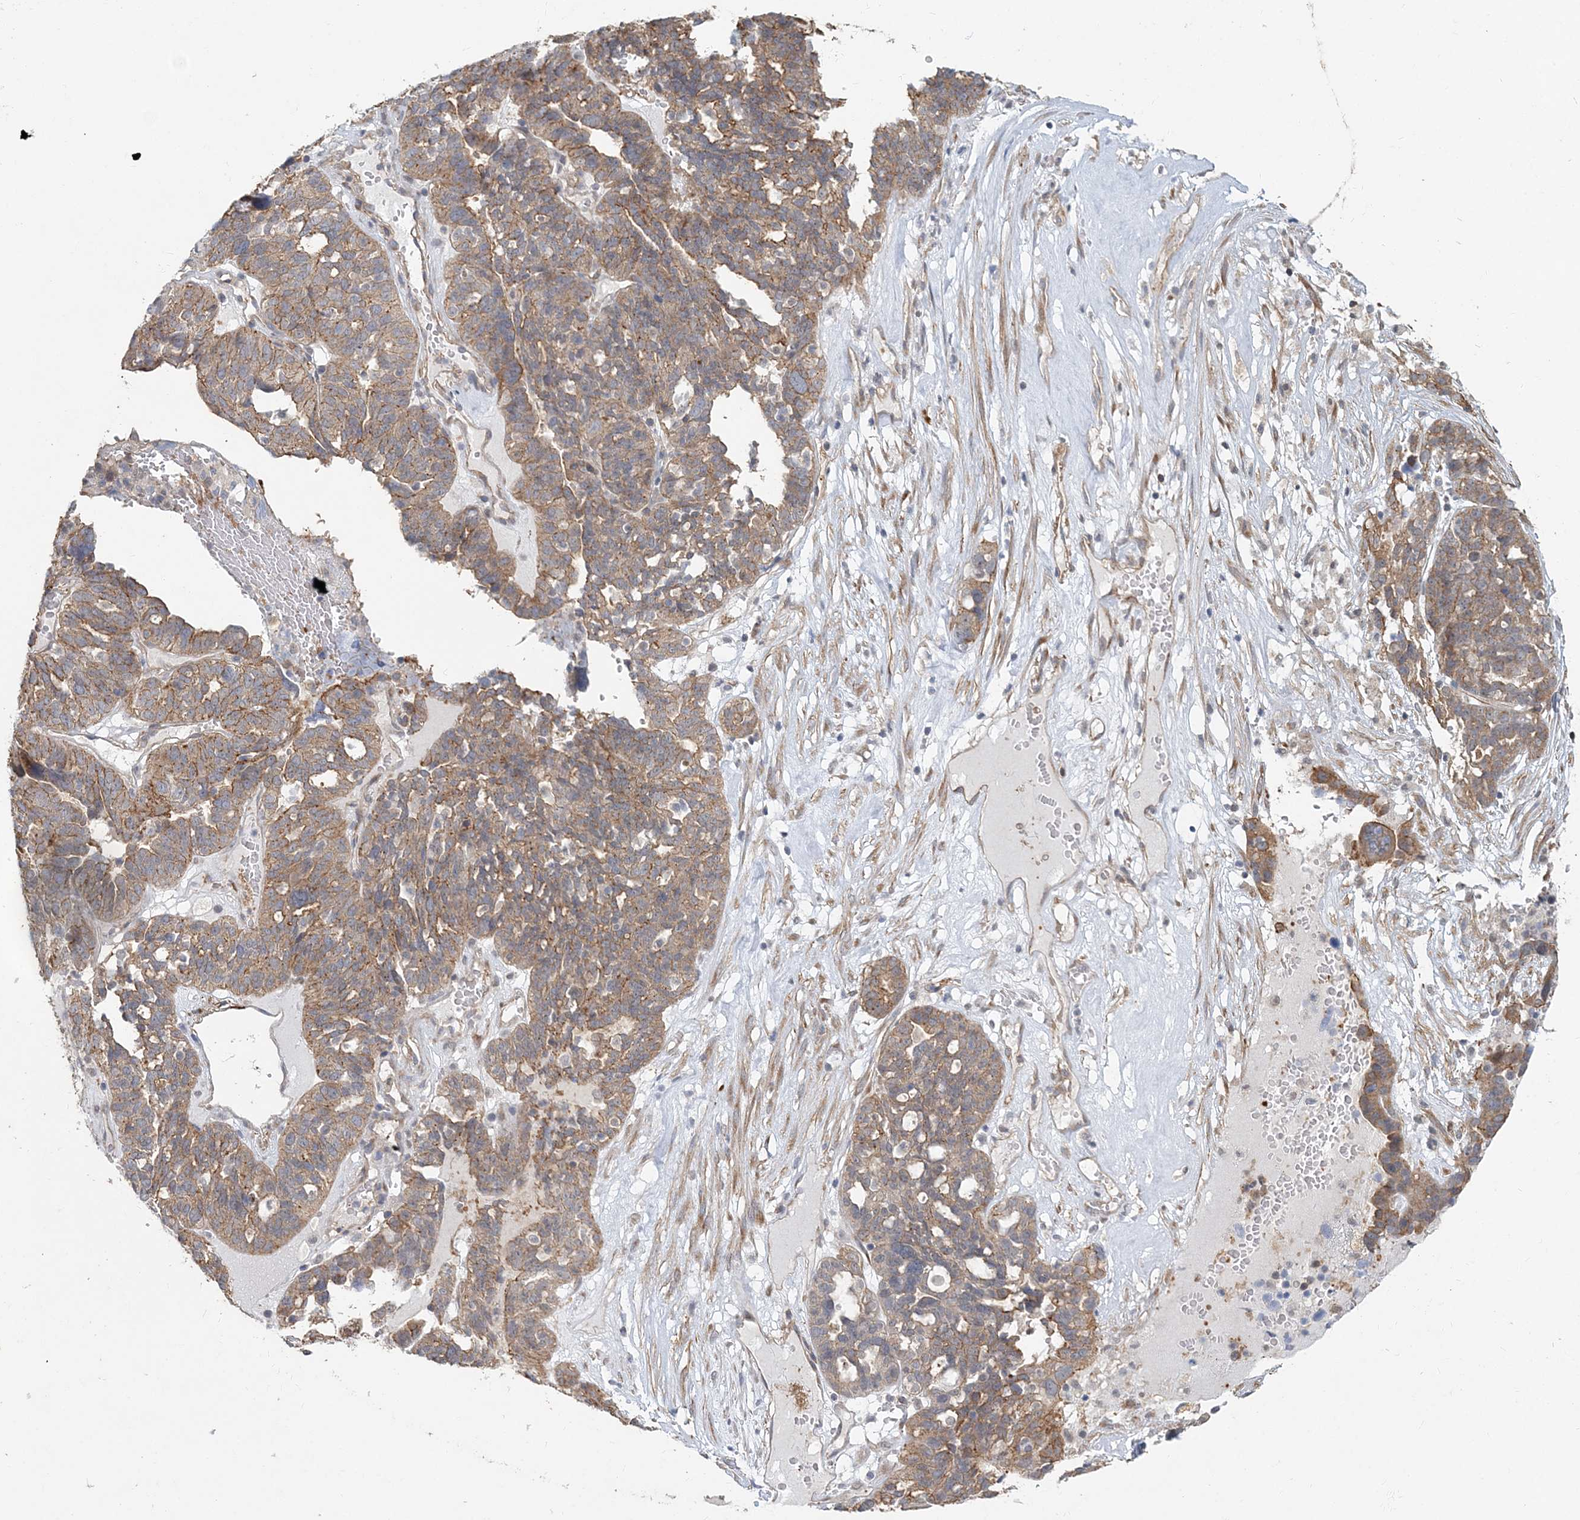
{"staining": {"intensity": "moderate", "quantity": ">75%", "location": "cytoplasmic/membranous"}, "tissue": "ovarian cancer", "cell_type": "Tumor cells", "image_type": "cancer", "snomed": [{"axis": "morphology", "description": "Cystadenocarcinoma, serous, NOS"}, {"axis": "topography", "description": "Ovary"}], "caption": "Immunohistochemical staining of ovarian cancer (serous cystadenocarcinoma) displays medium levels of moderate cytoplasmic/membranous staining in about >75% of tumor cells.", "gene": "MAT2B", "patient": {"sex": "female", "age": 59}}